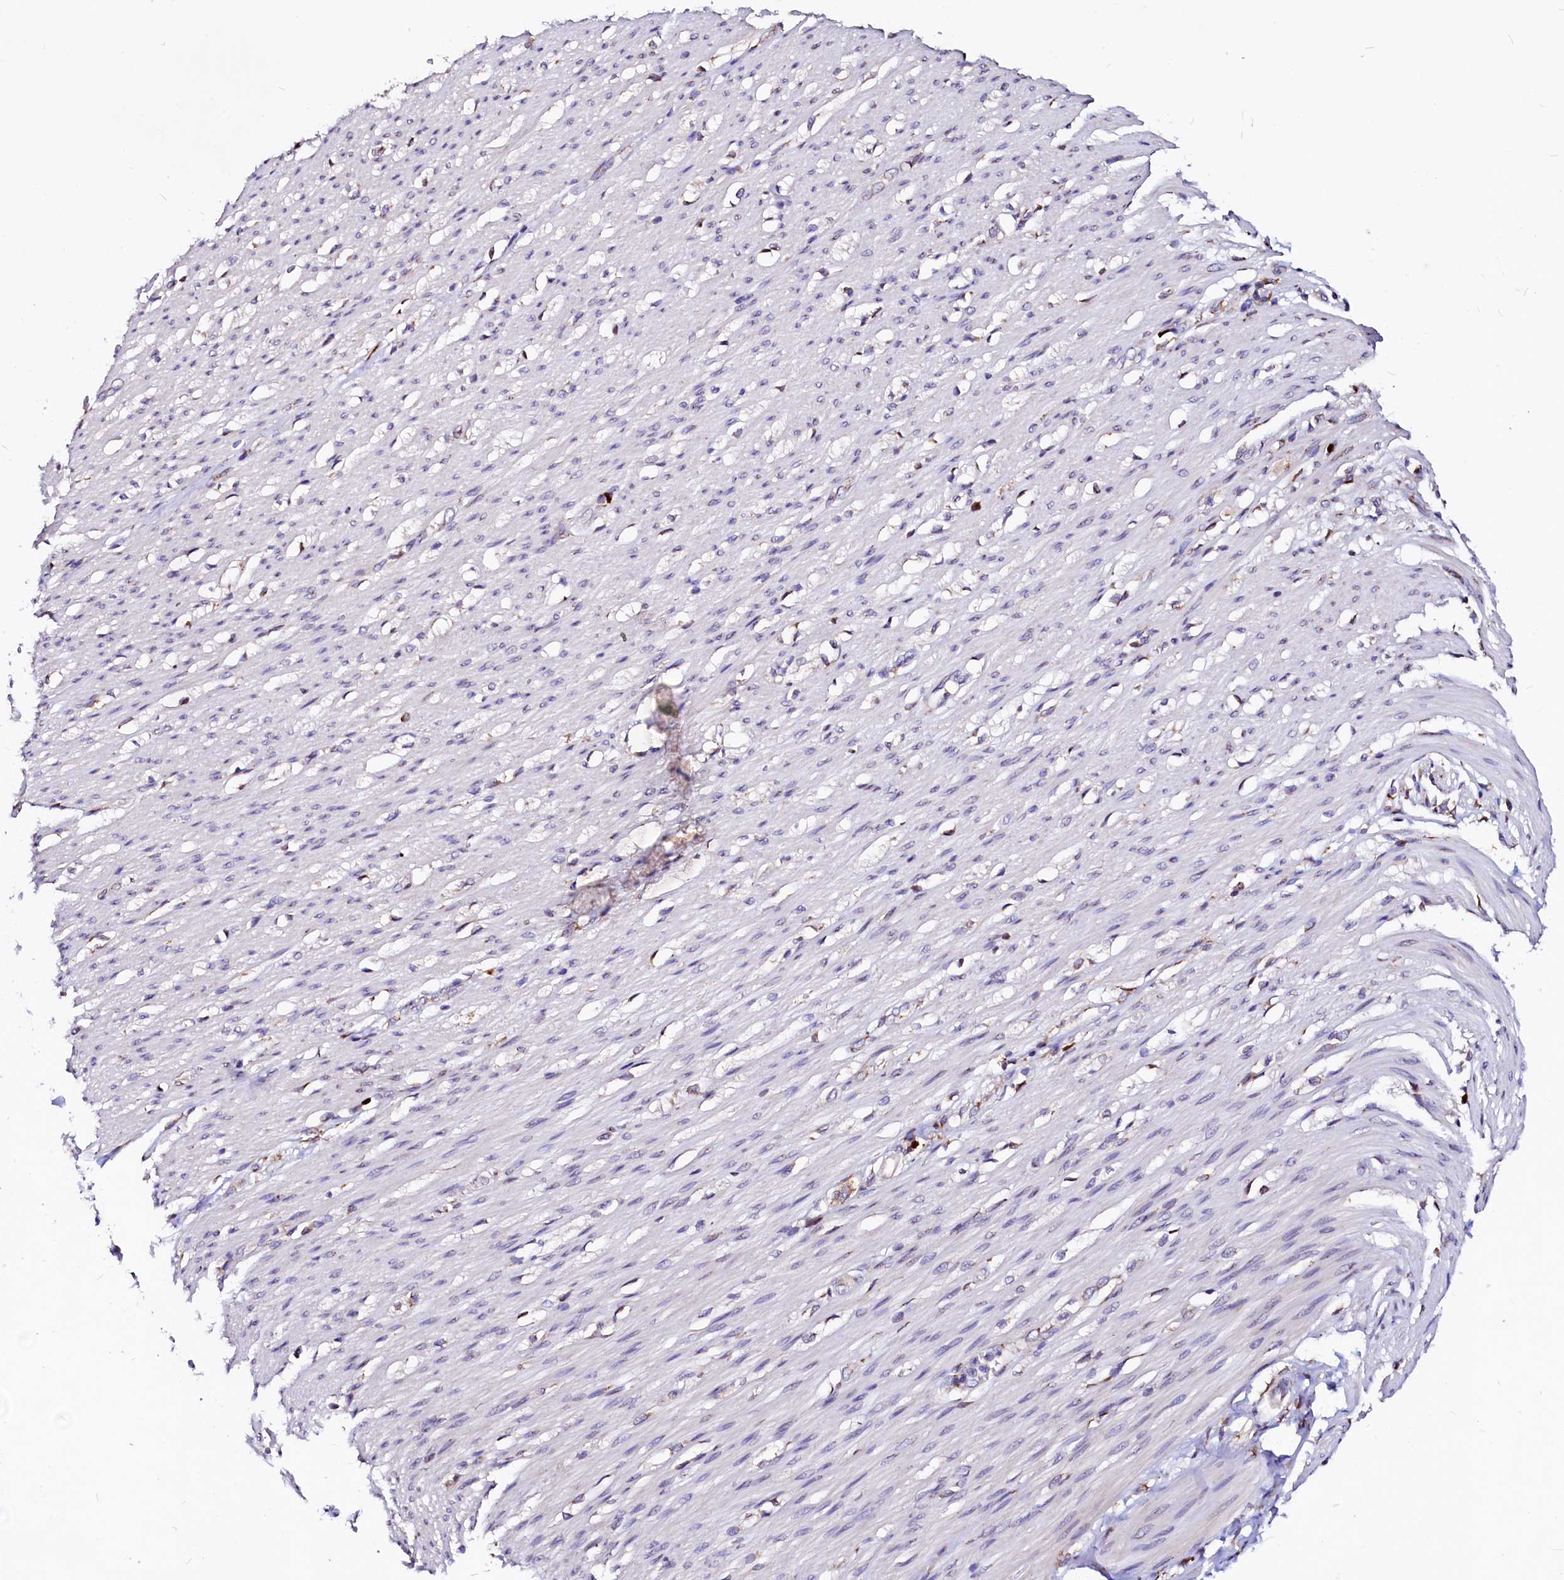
{"staining": {"intensity": "moderate", "quantity": "<25%", "location": "cytoplasmic/membranous"}, "tissue": "smooth muscle", "cell_type": "Smooth muscle cells", "image_type": "normal", "snomed": [{"axis": "morphology", "description": "Normal tissue, NOS"}, {"axis": "morphology", "description": "Adenocarcinoma, NOS"}, {"axis": "topography", "description": "Colon"}, {"axis": "topography", "description": "Peripheral nerve tissue"}], "caption": "Smooth muscle stained for a protein (brown) exhibits moderate cytoplasmic/membranous positive expression in about <25% of smooth muscle cells.", "gene": "LMAN1", "patient": {"sex": "male", "age": 14}}